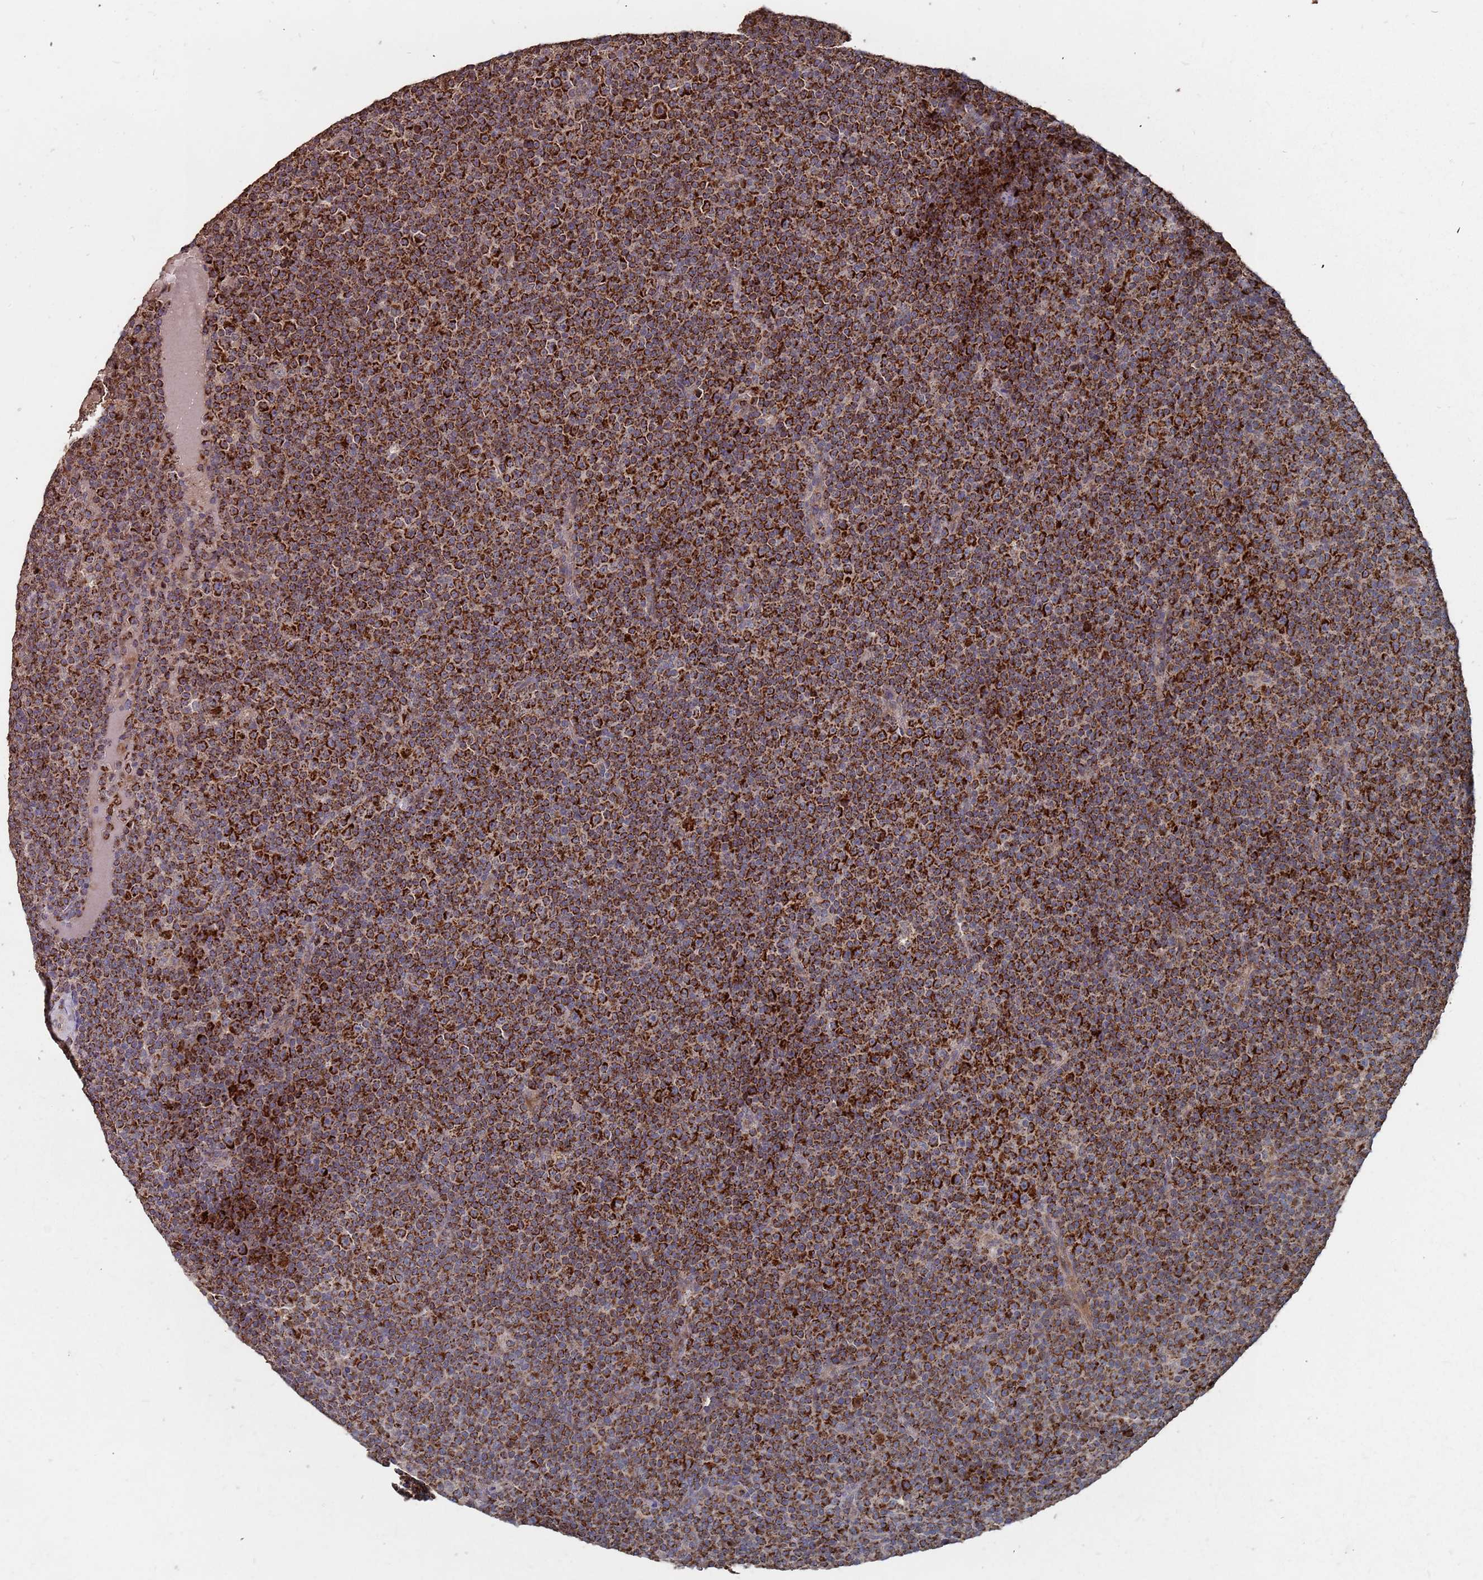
{"staining": {"intensity": "strong", "quantity": ">75%", "location": "cytoplasmic/membranous"}, "tissue": "lymphoma", "cell_type": "Tumor cells", "image_type": "cancer", "snomed": [{"axis": "morphology", "description": "Malignant lymphoma, non-Hodgkin's type, Low grade"}, {"axis": "topography", "description": "Lymph node"}], "caption": "Lymphoma tissue displays strong cytoplasmic/membranous expression in about >75% of tumor cells, visualized by immunohistochemistry.", "gene": "PRORP", "patient": {"sex": "female", "age": 67}}